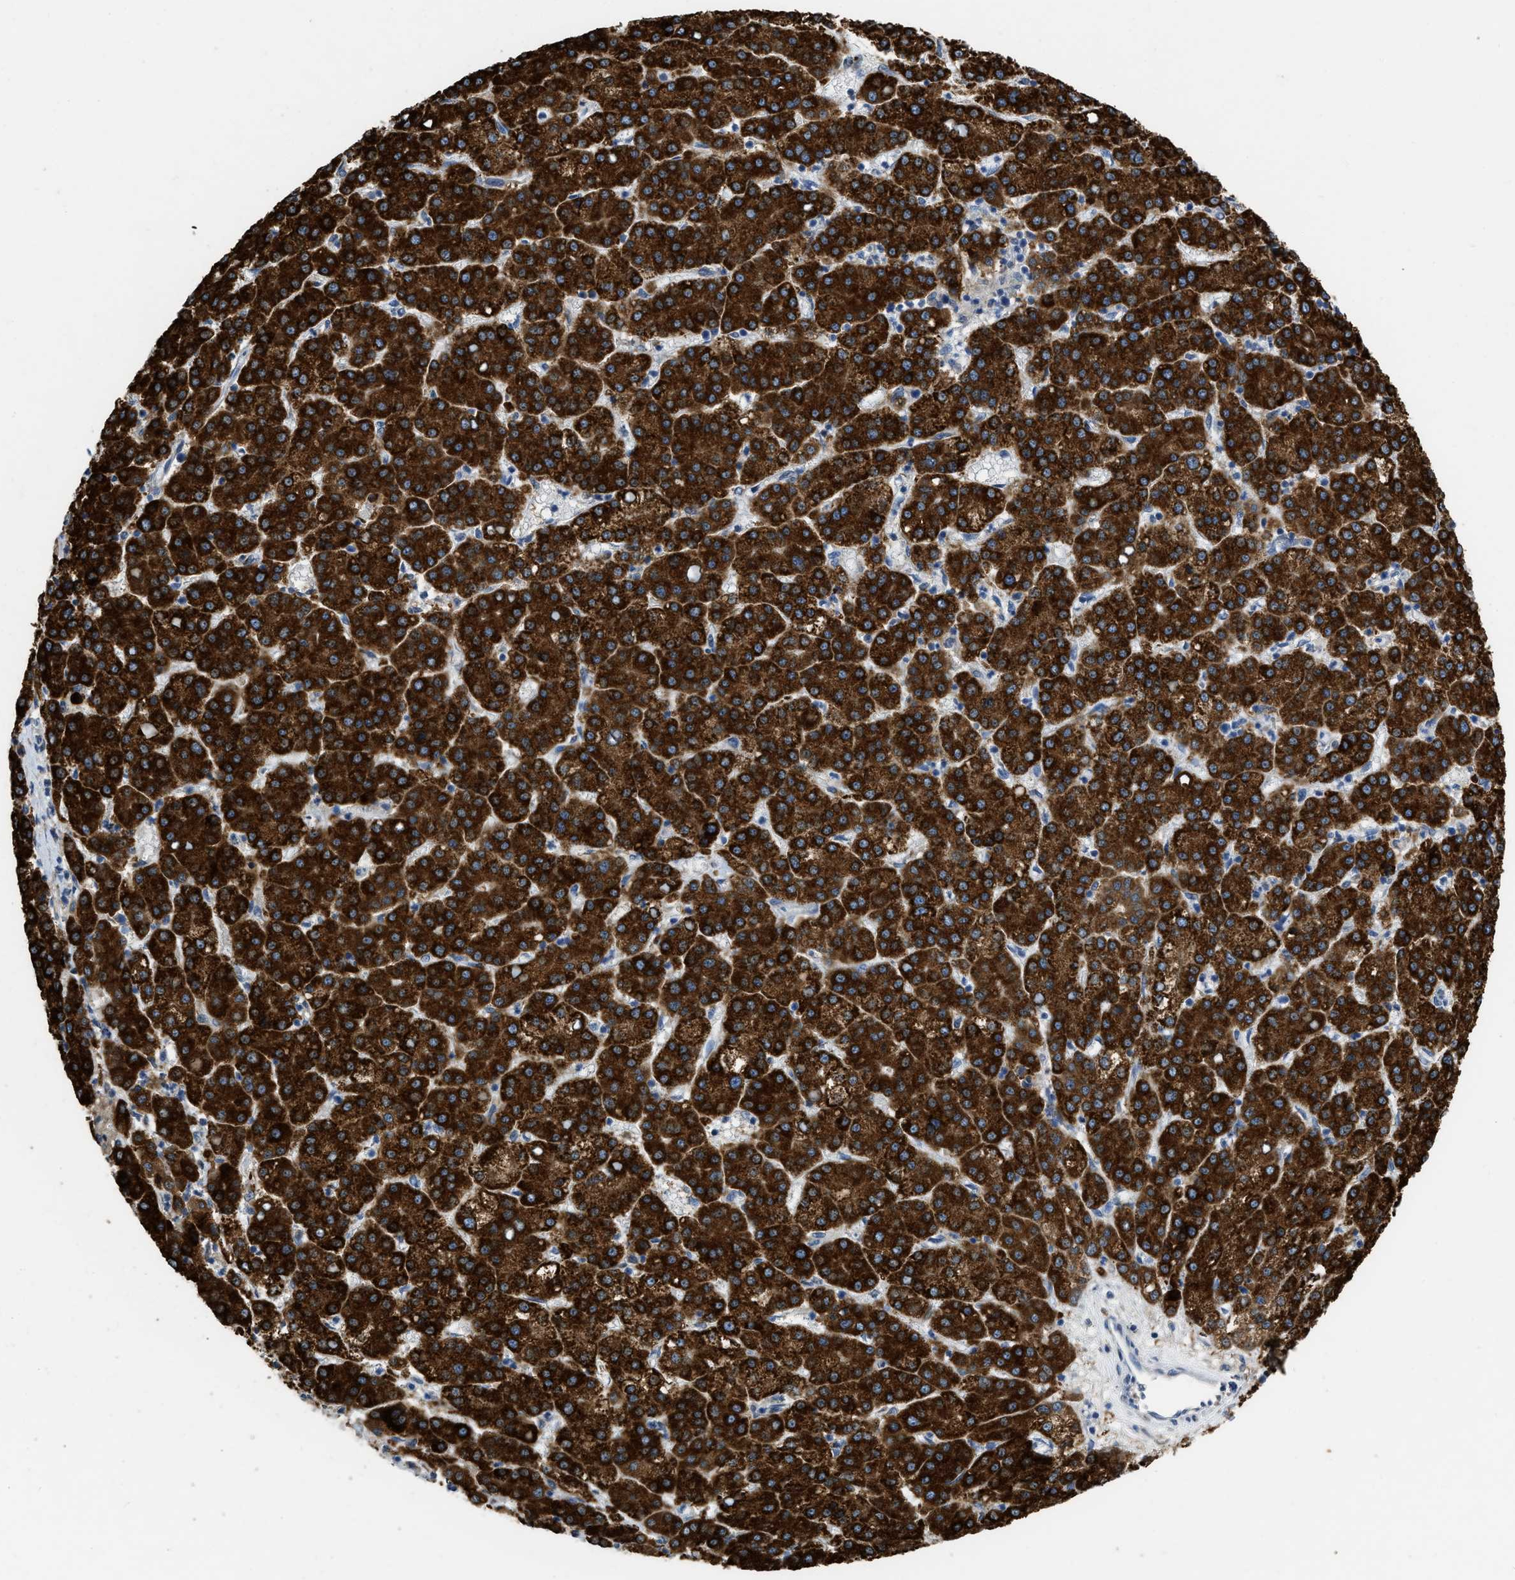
{"staining": {"intensity": "strong", "quantity": ">75%", "location": "cytoplasmic/membranous"}, "tissue": "liver cancer", "cell_type": "Tumor cells", "image_type": "cancer", "snomed": [{"axis": "morphology", "description": "Carcinoma, Hepatocellular, NOS"}, {"axis": "topography", "description": "Liver"}], "caption": "This is a histology image of IHC staining of hepatocellular carcinoma (liver), which shows strong staining in the cytoplasmic/membranous of tumor cells.", "gene": "AK2", "patient": {"sex": "female", "age": 58}}